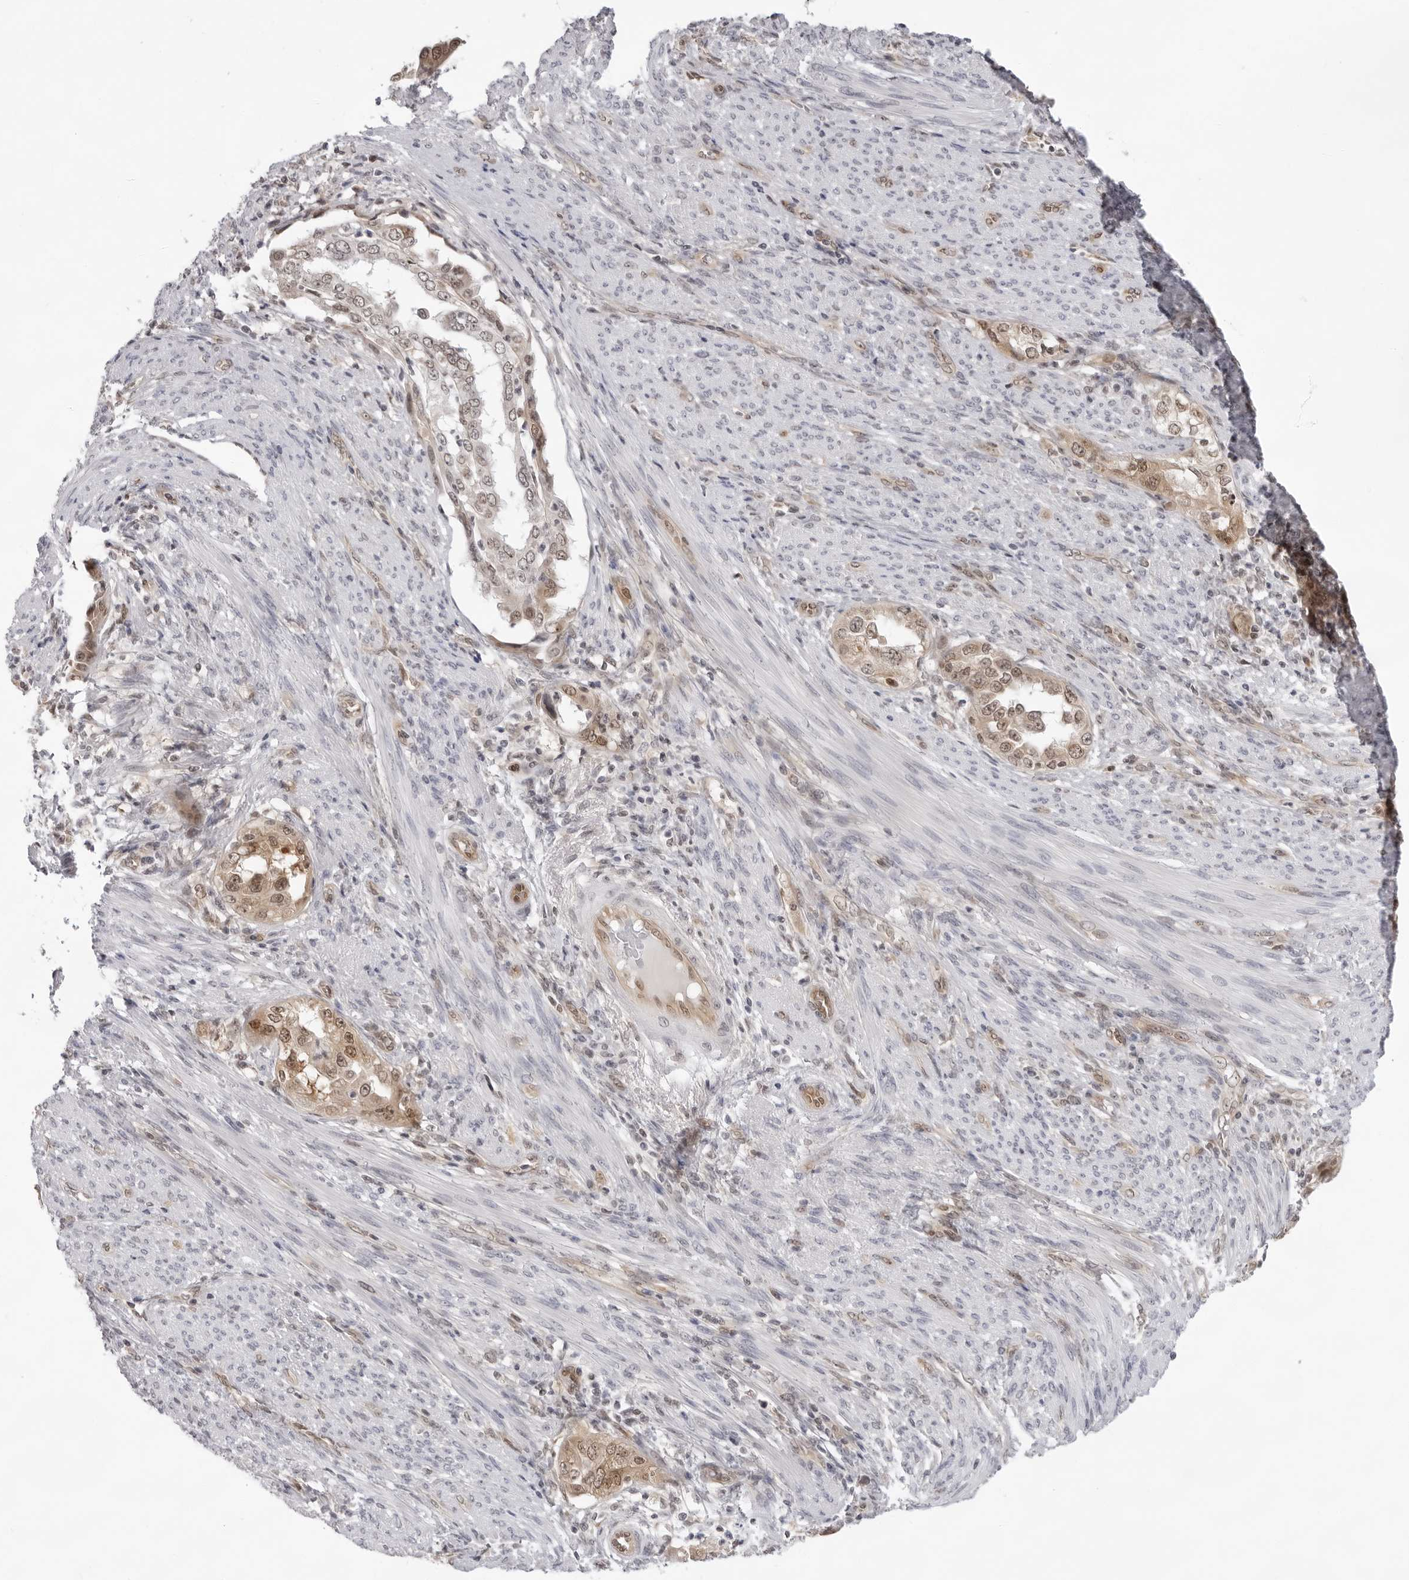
{"staining": {"intensity": "moderate", "quantity": ">75%", "location": "cytoplasmic/membranous"}, "tissue": "endometrial cancer", "cell_type": "Tumor cells", "image_type": "cancer", "snomed": [{"axis": "morphology", "description": "Adenocarcinoma, NOS"}, {"axis": "topography", "description": "Endometrium"}], "caption": "Endometrial adenocarcinoma stained for a protein exhibits moderate cytoplasmic/membranous positivity in tumor cells.", "gene": "CASP7", "patient": {"sex": "female", "age": 85}}